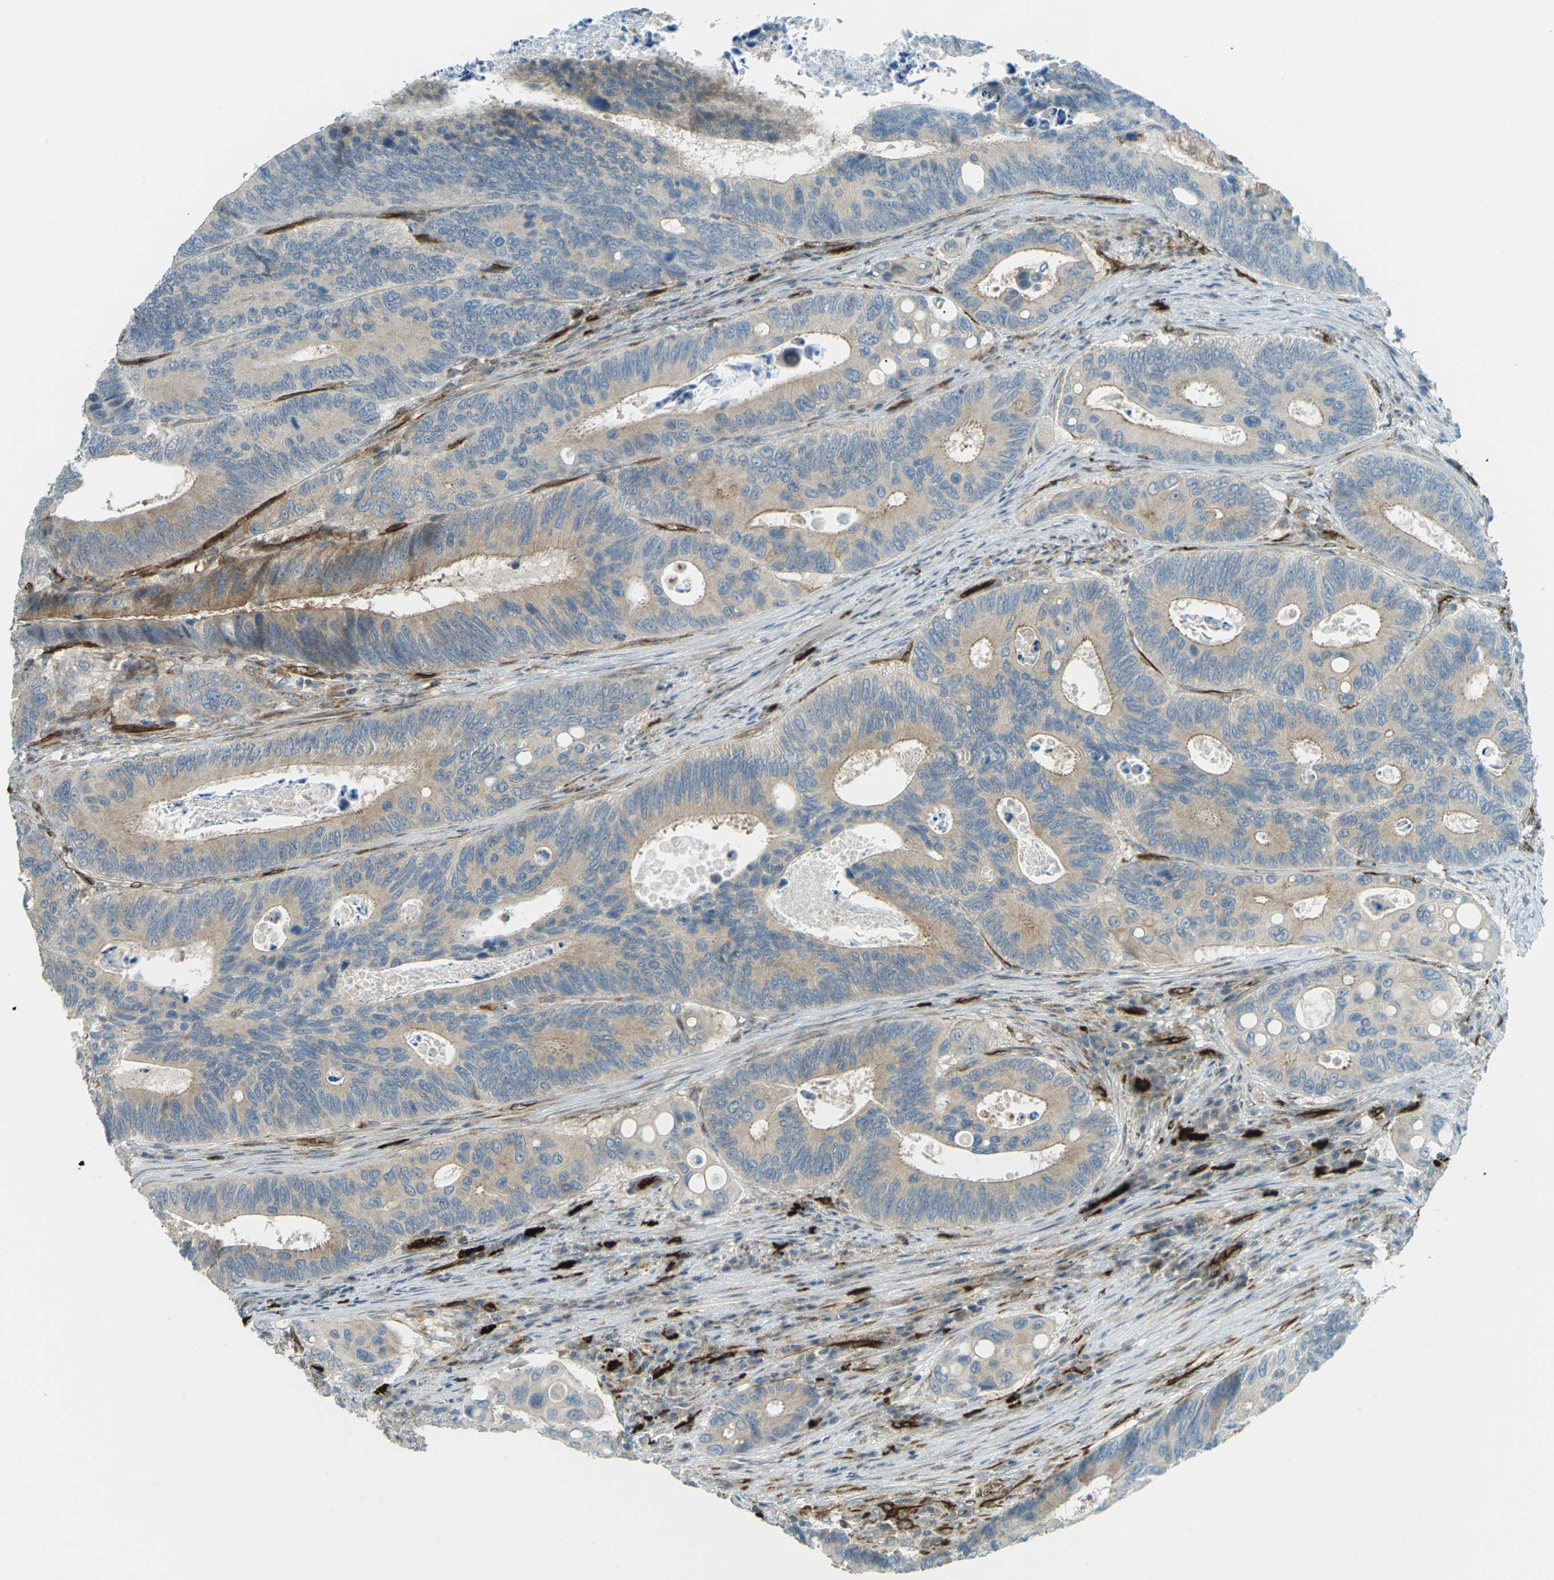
{"staining": {"intensity": "weak", "quantity": ">75%", "location": "cytoplasmic/membranous"}, "tissue": "colorectal cancer", "cell_type": "Tumor cells", "image_type": "cancer", "snomed": [{"axis": "morphology", "description": "Inflammation, NOS"}, {"axis": "morphology", "description": "Adenocarcinoma, NOS"}, {"axis": "topography", "description": "Colon"}], "caption": "There is low levels of weak cytoplasmic/membranous expression in tumor cells of colorectal cancer (adenocarcinoma), as demonstrated by immunohistochemical staining (brown color).", "gene": "S1PR1", "patient": {"sex": "male", "age": 72}}